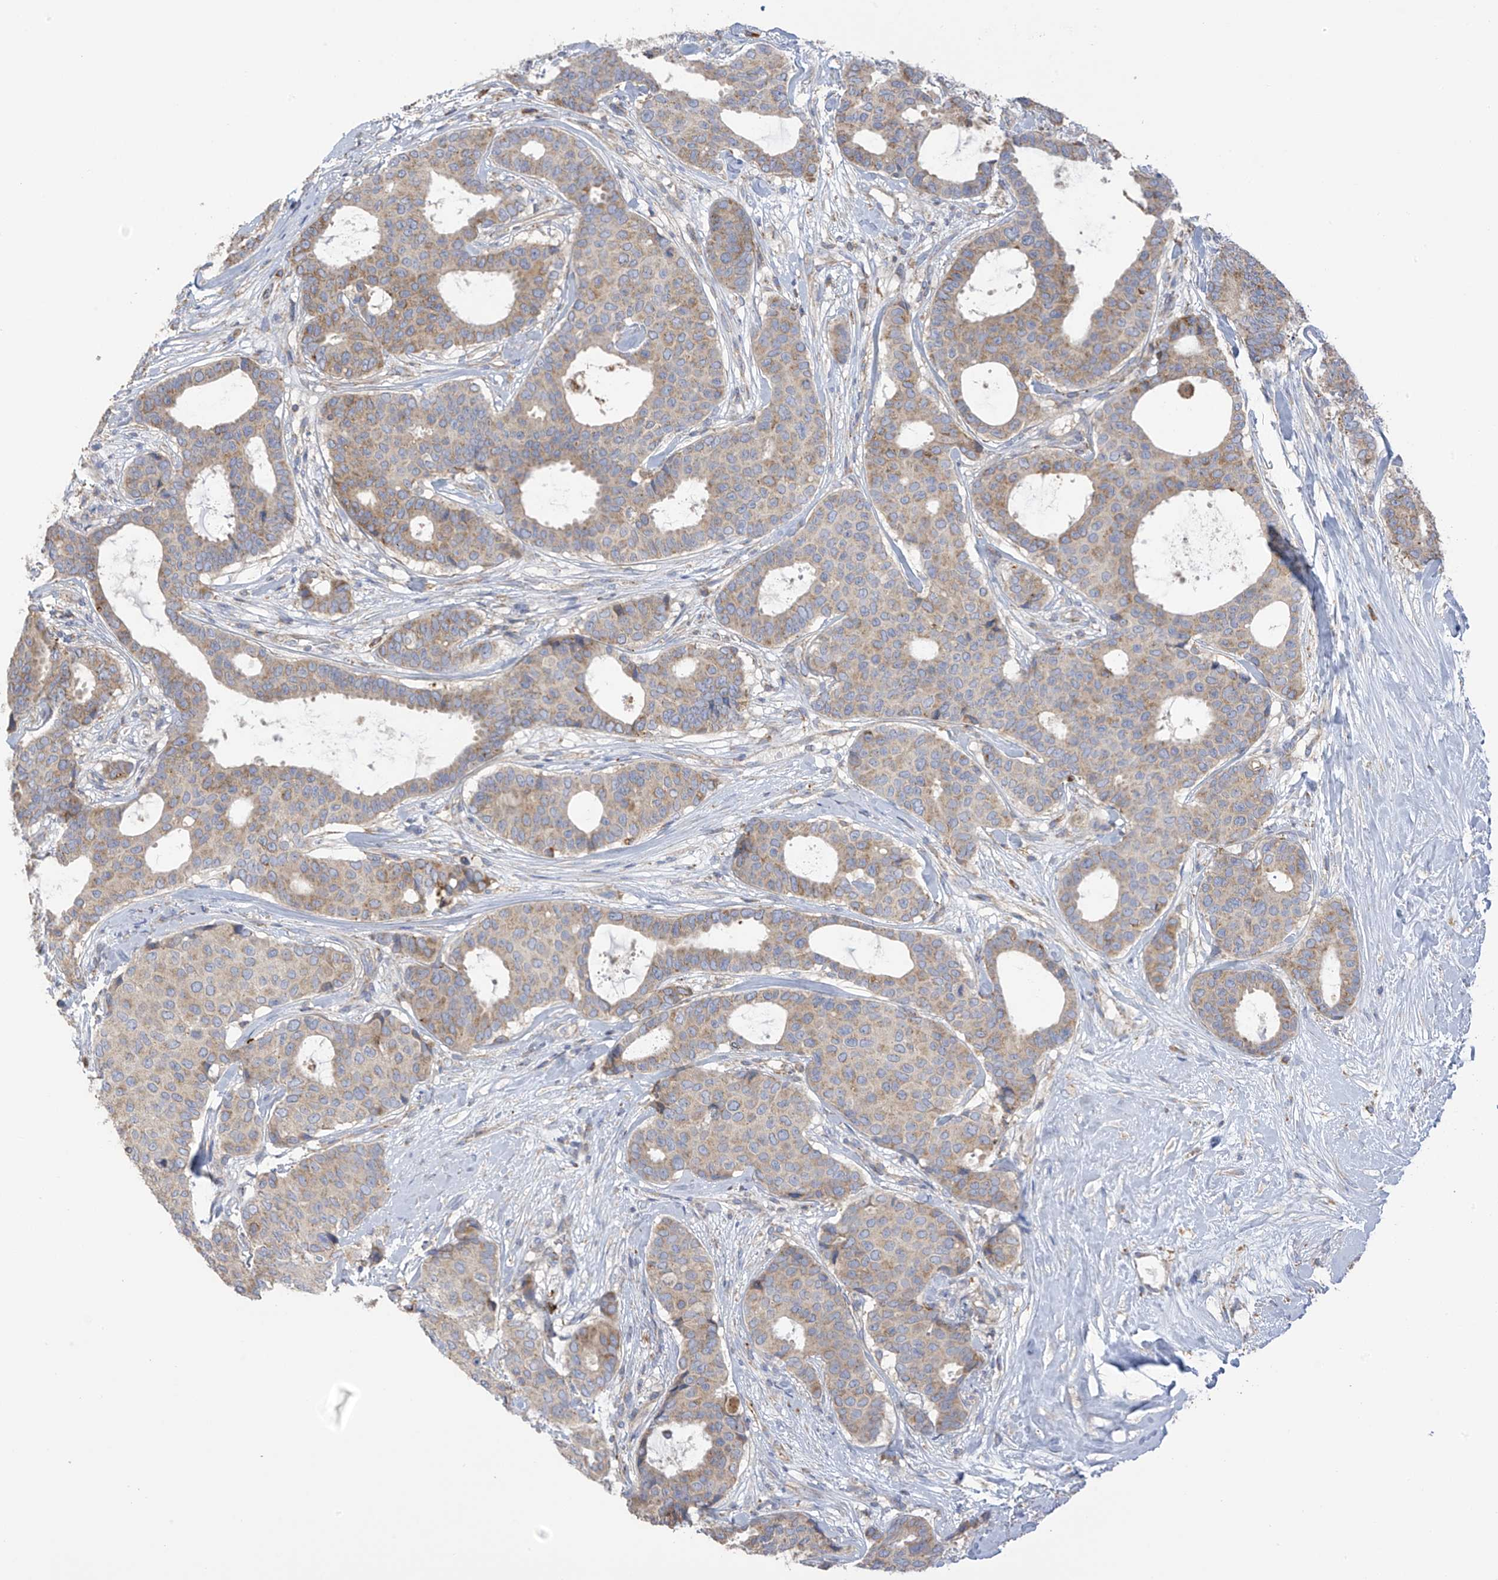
{"staining": {"intensity": "weak", "quantity": ">75%", "location": "cytoplasmic/membranous"}, "tissue": "breast cancer", "cell_type": "Tumor cells", "image_type": "cancer", "snomed": [{"axis": "morphology", "description": "Duct carcinoma"}, {"axis": "topography", "description": "Breast"}], "caption": "Tumor cells demonstrate low levels of weak cytoplasmic/membranous expression in approximately >75% of cells in human breast cancer.", "gene": "ITM2B", "patient": {"sex": "female", "age": 75}}